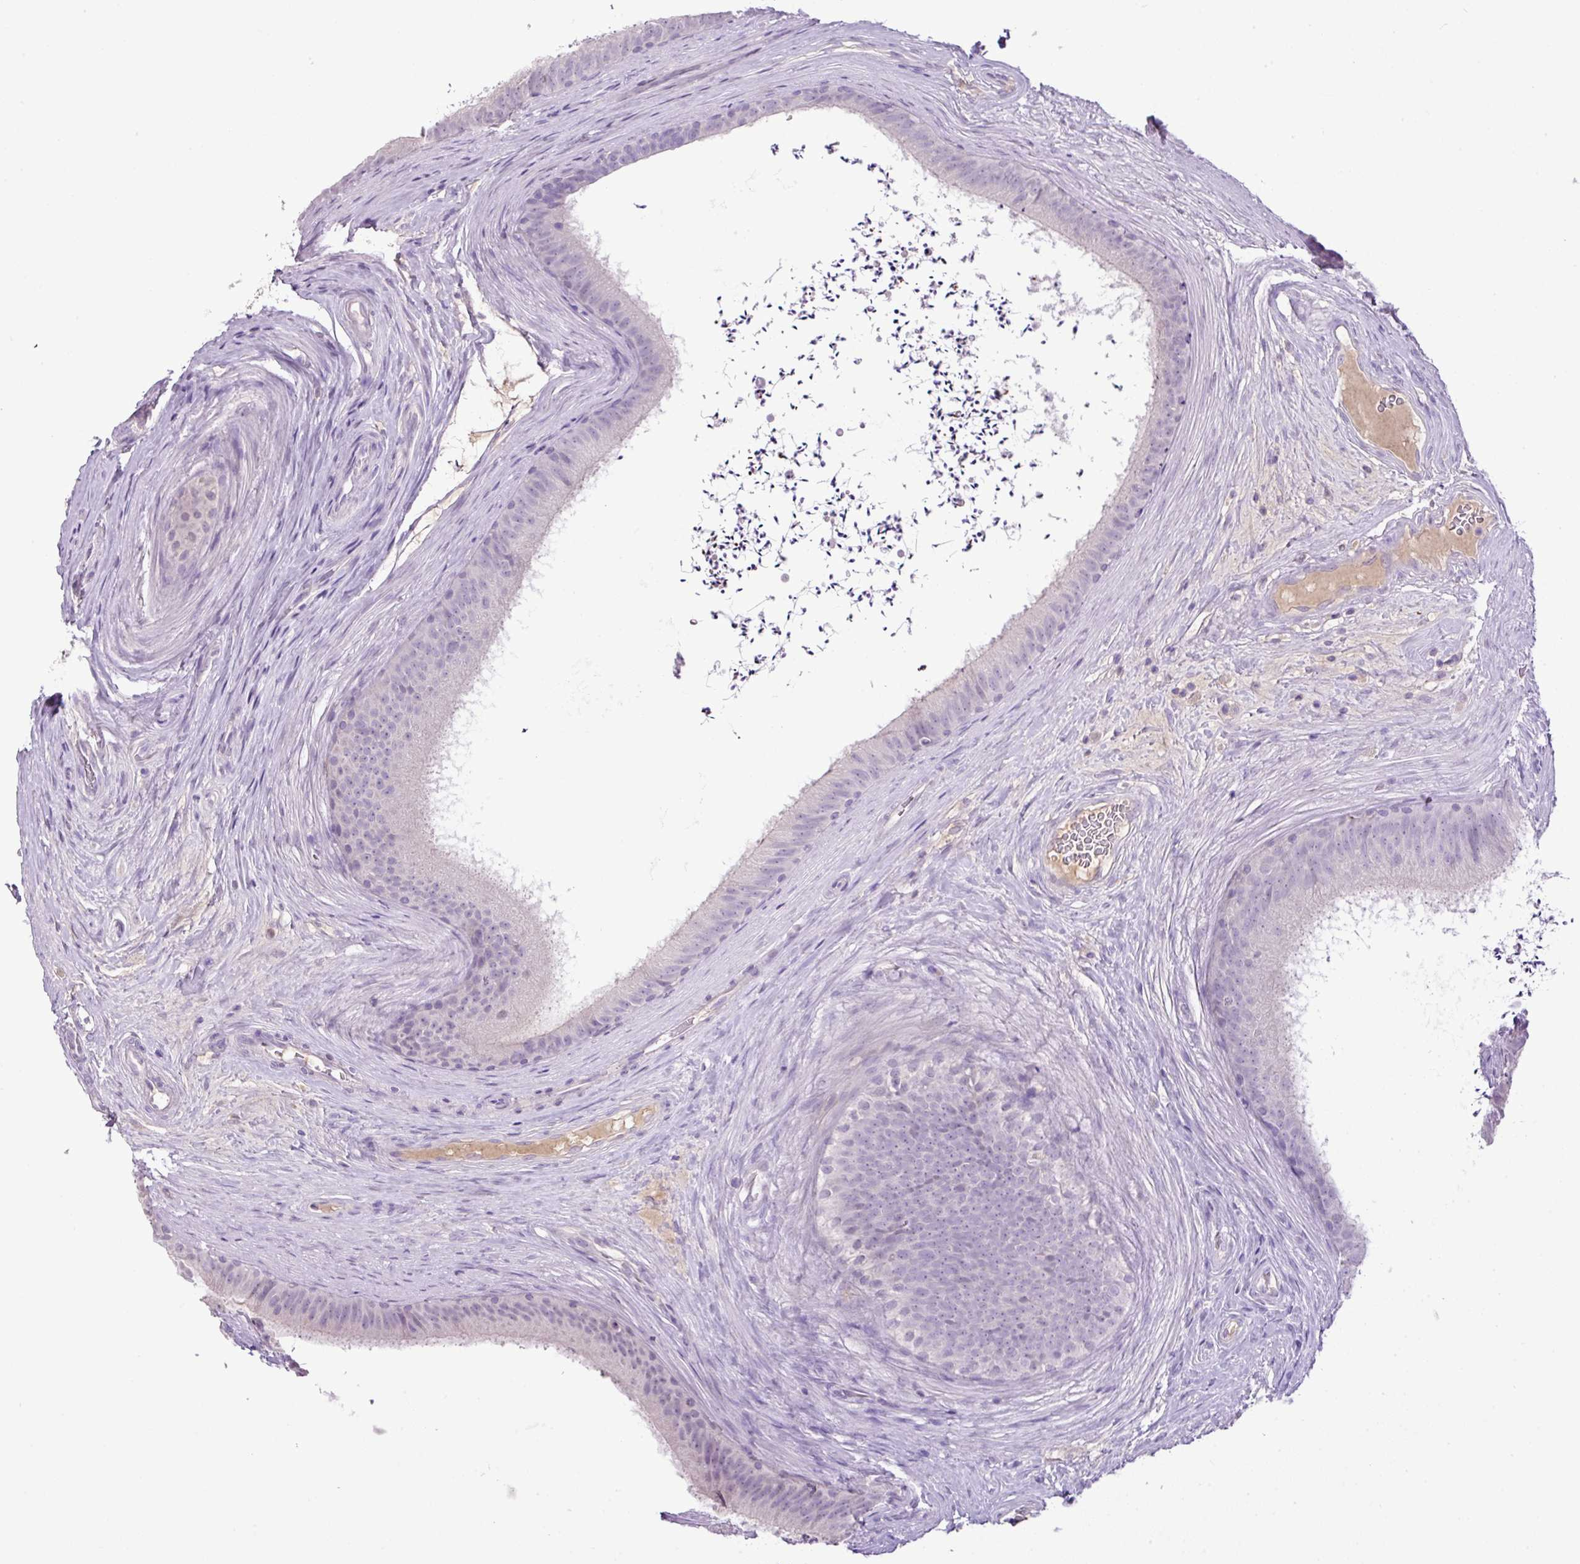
{"staining": {"intensity": "negative", "quantity": "none", "location": "none"}, "tissue": "epididymis", "cell_type": "Glandular cells", "image_type": "normal", "snomed": [{"axis": "morphology", "description": "Normal tissue, NOS"}, {"axis": "topography", "description": "Testis"}, {"axis": "topography", "description": "Epididymis"}], "caption": "Immunohistochemistry (IHC) photomicrograph of unremarkable epididymis stained for a protein (brown), which reveals no expression in glandular cells.", "gene": "HTR3E", "patient": {"sex": "male", "age": 41}}